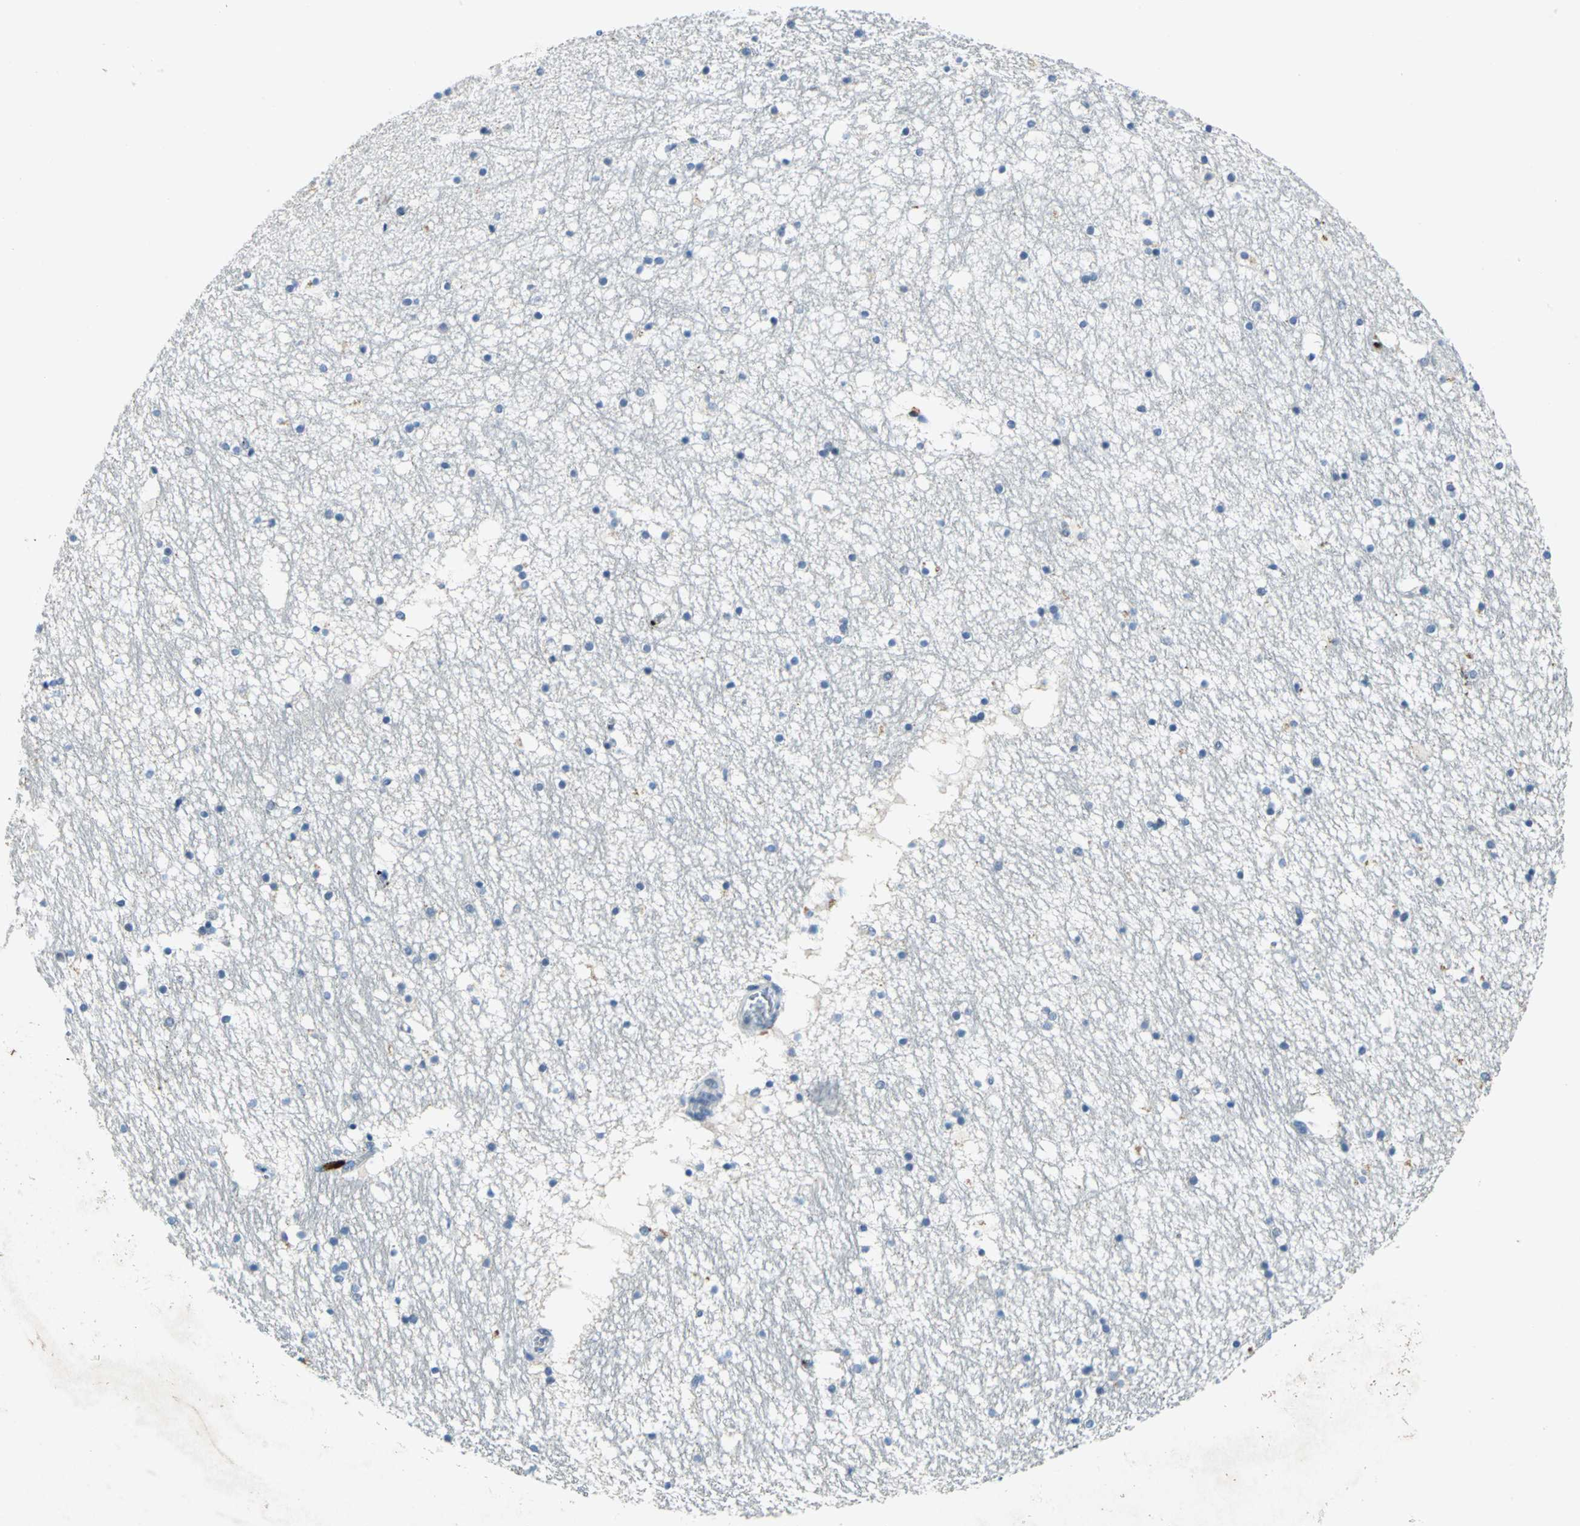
{"staining": {"intensity": "negative", "quantity": "none", "location": "none"}, "tissue": "hippocampus", "cell_type": "Glial cells", "image_type": "normal", "snomed": [{"axis": "morphology", "description": "Normal tissue, NOS"}, {"axis": "topography", "description": "Hippocampus"}], "caption": "Immunohistochemistry photomicrograph of normal hippocampus stained for a protein (brown), which shows no expression in glial cells.", "gene": "RAD17", "patient": {"sex": "male", "age": 45}}